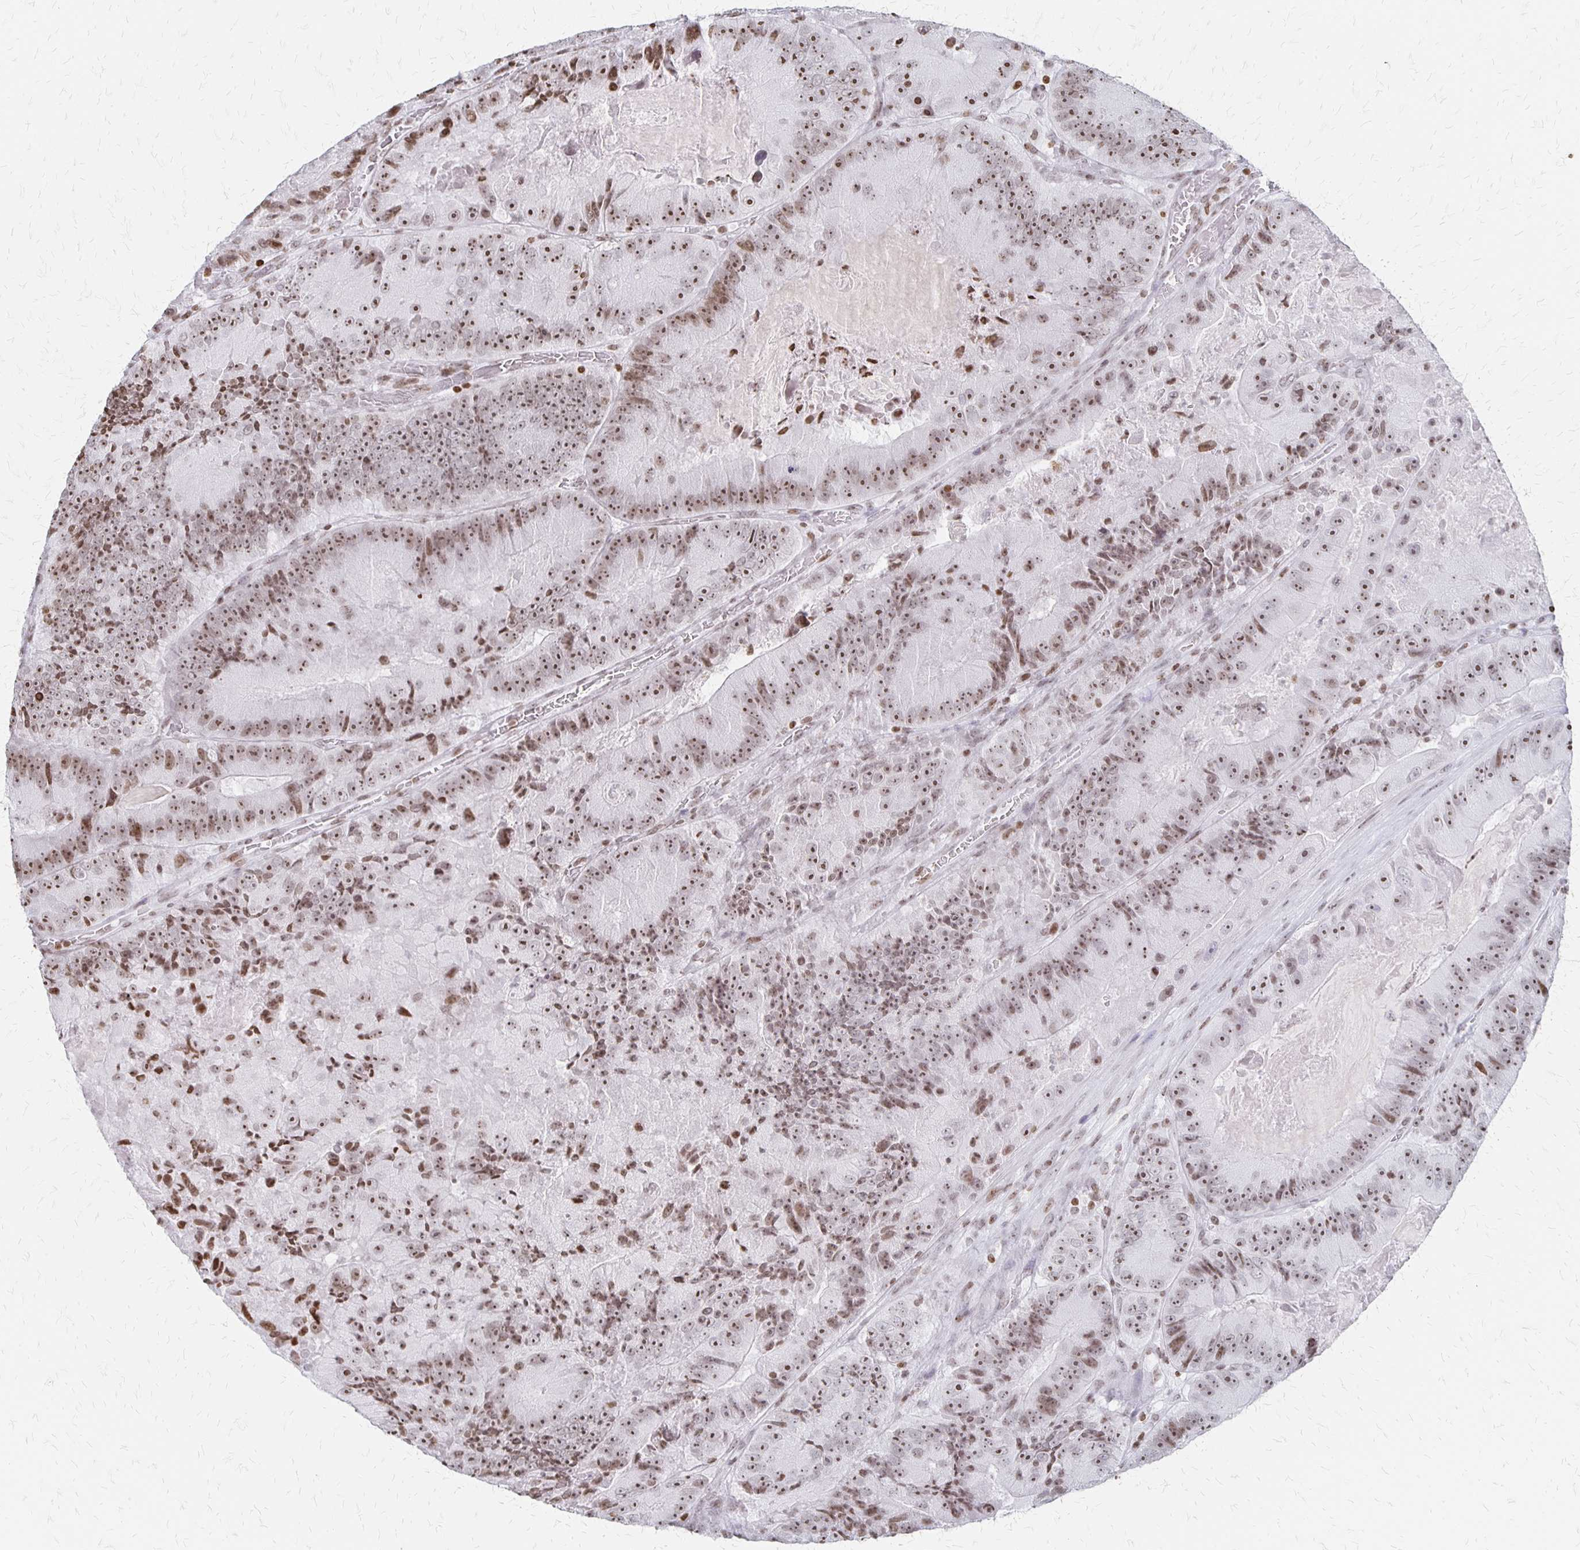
{"staining": {"intensity": "weak", "quantity": ">75%", "location": "nuclear"}, "tissue": "colorectal cancer", "cell_type": "Tumor cells", "image_type": "cancer", "snomed": [{"axis": "morphology", "description": "Adenocarcinoma, NOS"}, {"axis": "topography", "description": "Colon"}], "caption": "Human colorectal cancer stained with a protein marker exhibits weak staining in tumor cells.", "gene": "ZNF280C", "patient": {"sex": "female", "age": 86}}